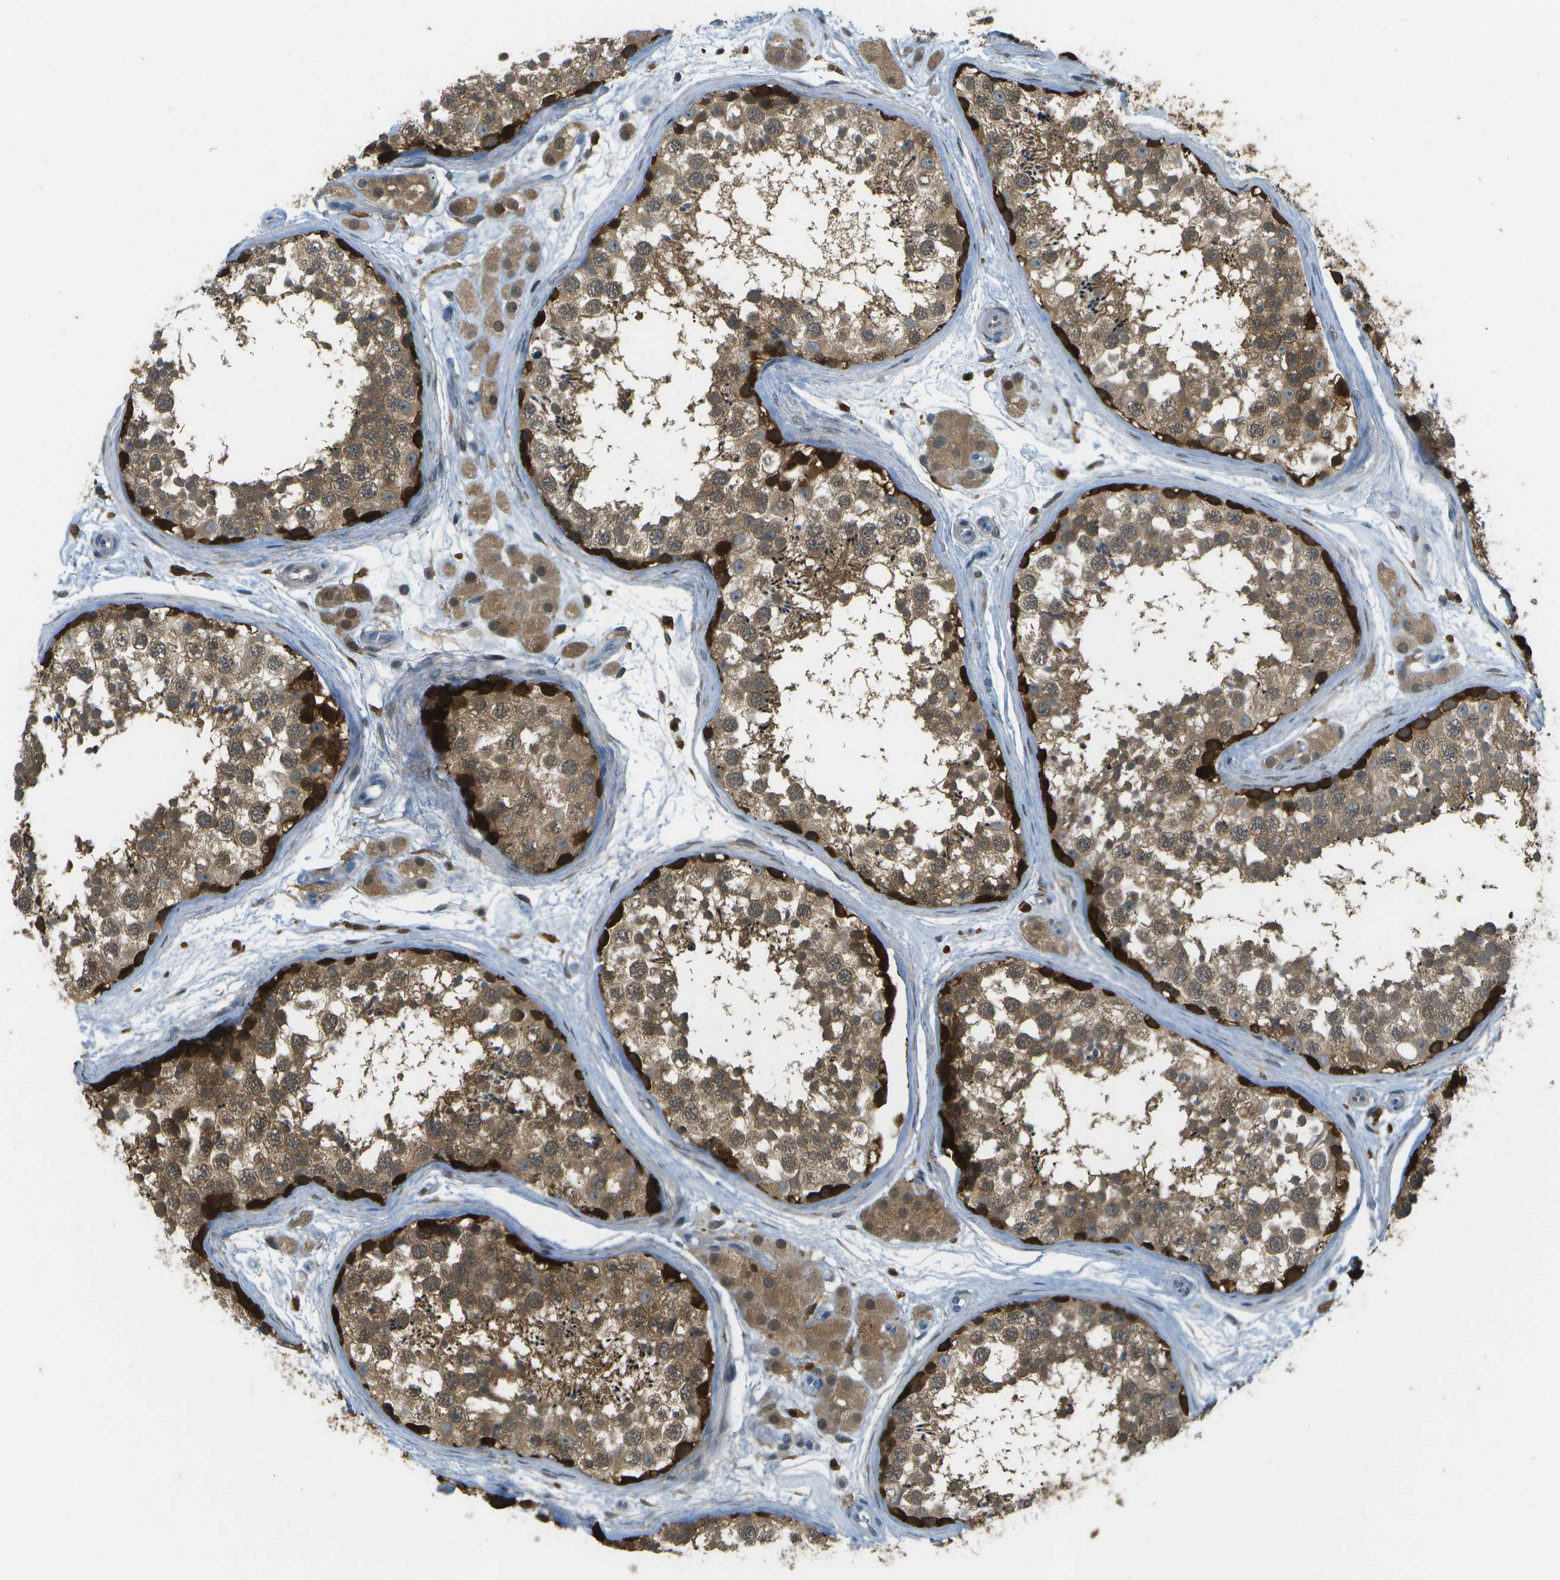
{"staining": {"intensity": "strong", "quantity": ">75%", "location": "cytoplasmic/membranous"}, "tissue": "testis", "cell_type": "Cells in seminiferous ducts", "image_type": "normal", "snomed": [{"axis": "morphology", "description": "Normal tissue, NOS"}, {"axis": "topography", "description": "Testis"}], "caption": "Immunohistochemistry of normal human testis reveals high levels of strong cytoplasmic/membranous expression in about >75% of cells in seminiferous ducts. The staining is performed using DAB brown chromogen to label protein expression. The nuclei are counter-stained blue using hematoxylin.", "gene": "CDH23", "patient": {"sex": "male", "age": 56}}